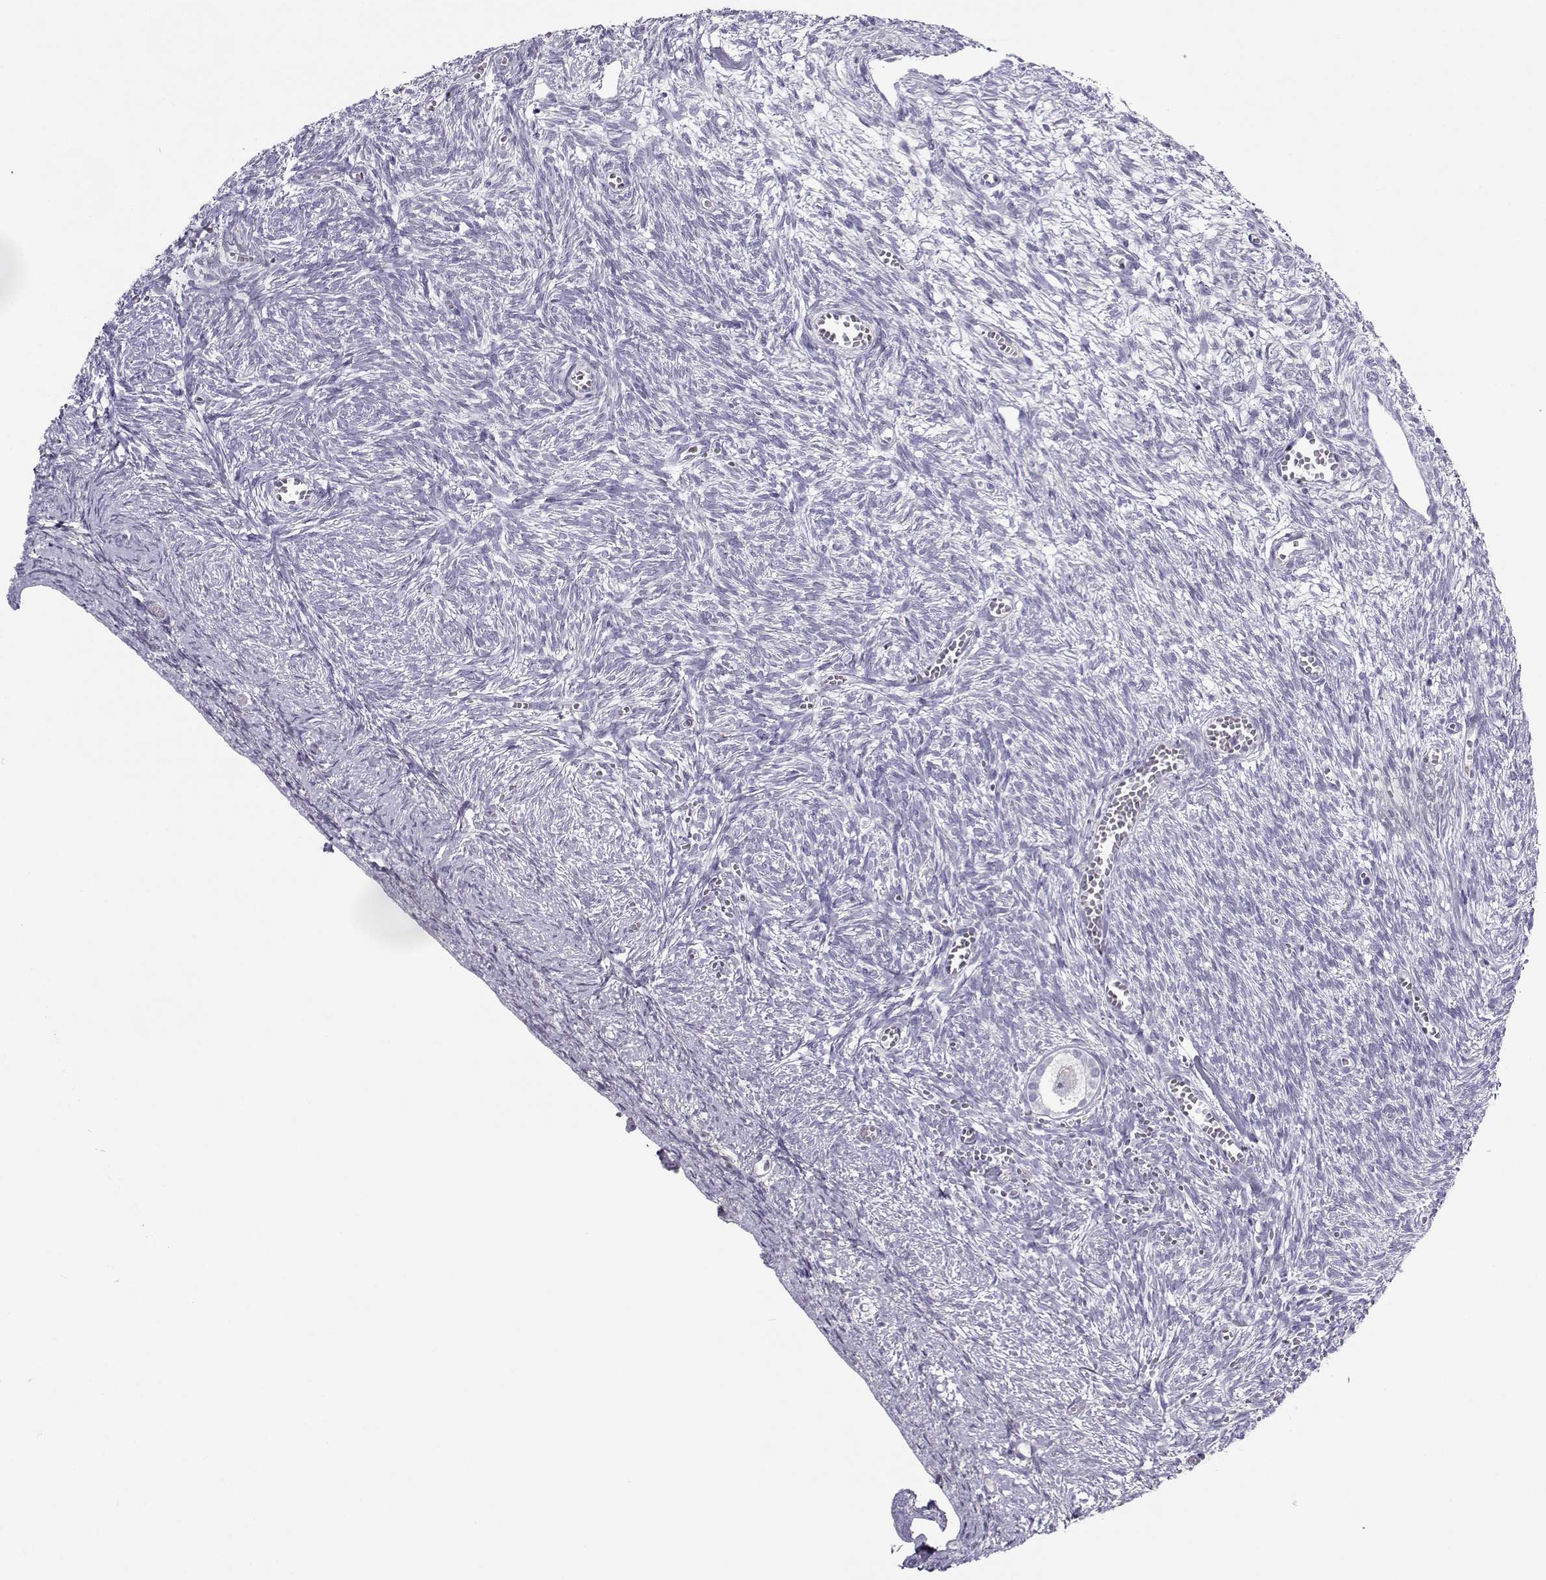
{"staining": {"intensity": "negative", "quantity": "none", "location": "none"}, "tissue": "ovary", "cell_type": "Follicle cells", "image_type": "normal", "snomed": [{"axis": "morphology", "description": "Normal tissue, NOS"}, {"axis": "topography", "description": "Ovary"}], "caption": "Follicle cells are negative for protein expression in normal human ovary. Brightfield microscopy of immunohistochemistry stained with DAB (brown) and hematoxylin (blue), captured at high magnification.", "gene": "CFAP77", "patient": {"sex": "female", "age": 43}}